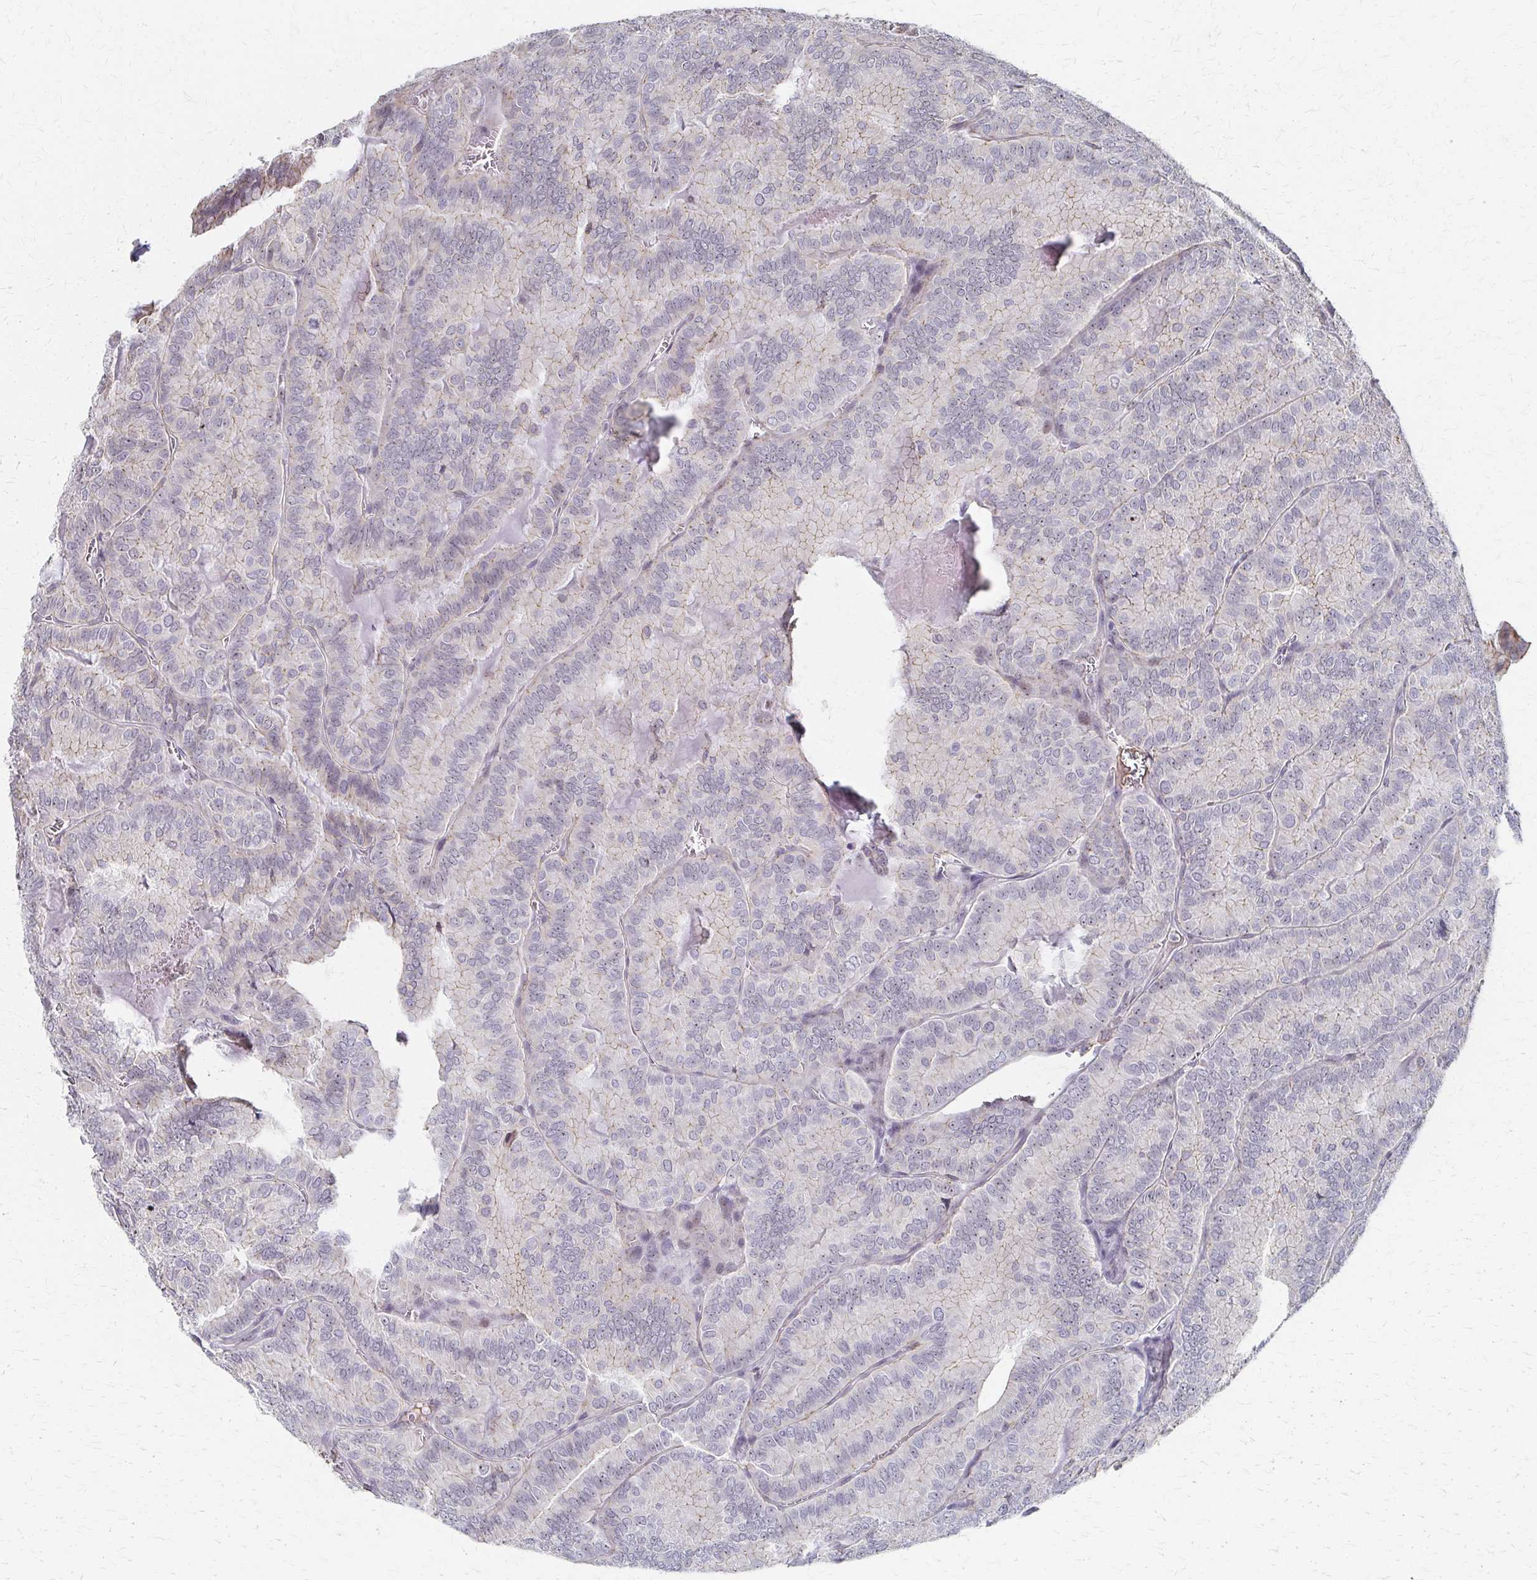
{"staining": {"intensity": "weak", "quantity": "<25%", "location": "cytoplasmic/membranous"}, "tissue": "thyroid cancer", "cell_type": "Tumor cells", "image_type": "cancer", "snomed": [{"axis": "morphology", "description": "Papillary adenocarcinoma, NOS"}, {"axis": "topography", "description": "Thyroid gland"}], "caption": "Papillary adenocarcinoma (thyroid) was stained to show a protein in brown. There is no significant expression in tumor cells.", "gene": "PES1", "patient": {"sex": "female", "age": 75}}